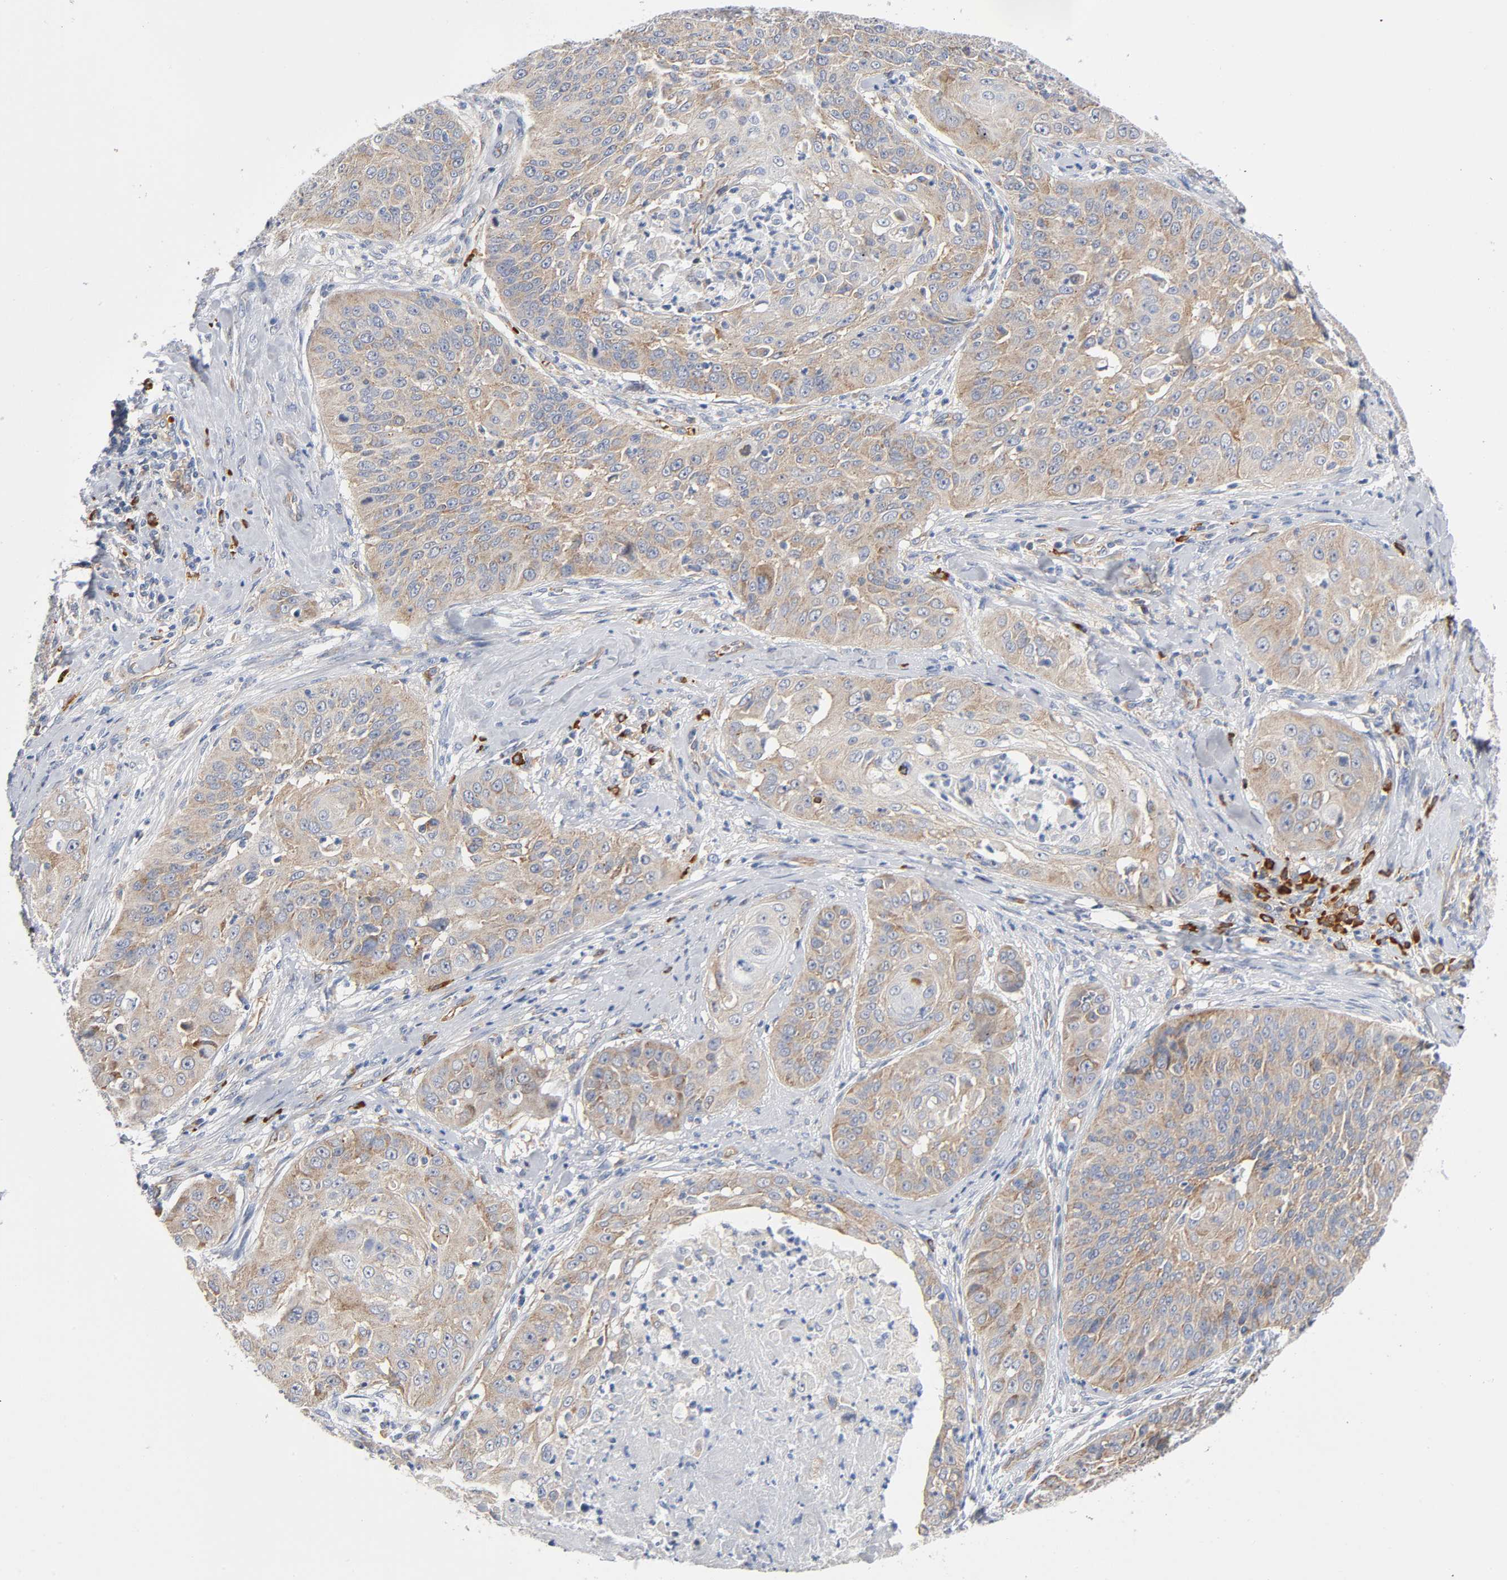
{"staining": {"intensity": "weak", "quantity": ">75%", "location": "cytoplasmic/membranous"}, "tissue": "cervical cancer", "cell_type": "Tumor cells", "image_type": "cancer", "snomed": [{"axis": "morphology", "description": "Squamous cell carcinoma, NOS"}, {"axis": "topography", "description": "Cervix"}], "caption": "Cervical cancer (squamous cell carcinoma) stained with a protein marker displays weak staining in tumor cells.", "gene": "CD2AP", "patient": {"sex": "female", "age": 64}}